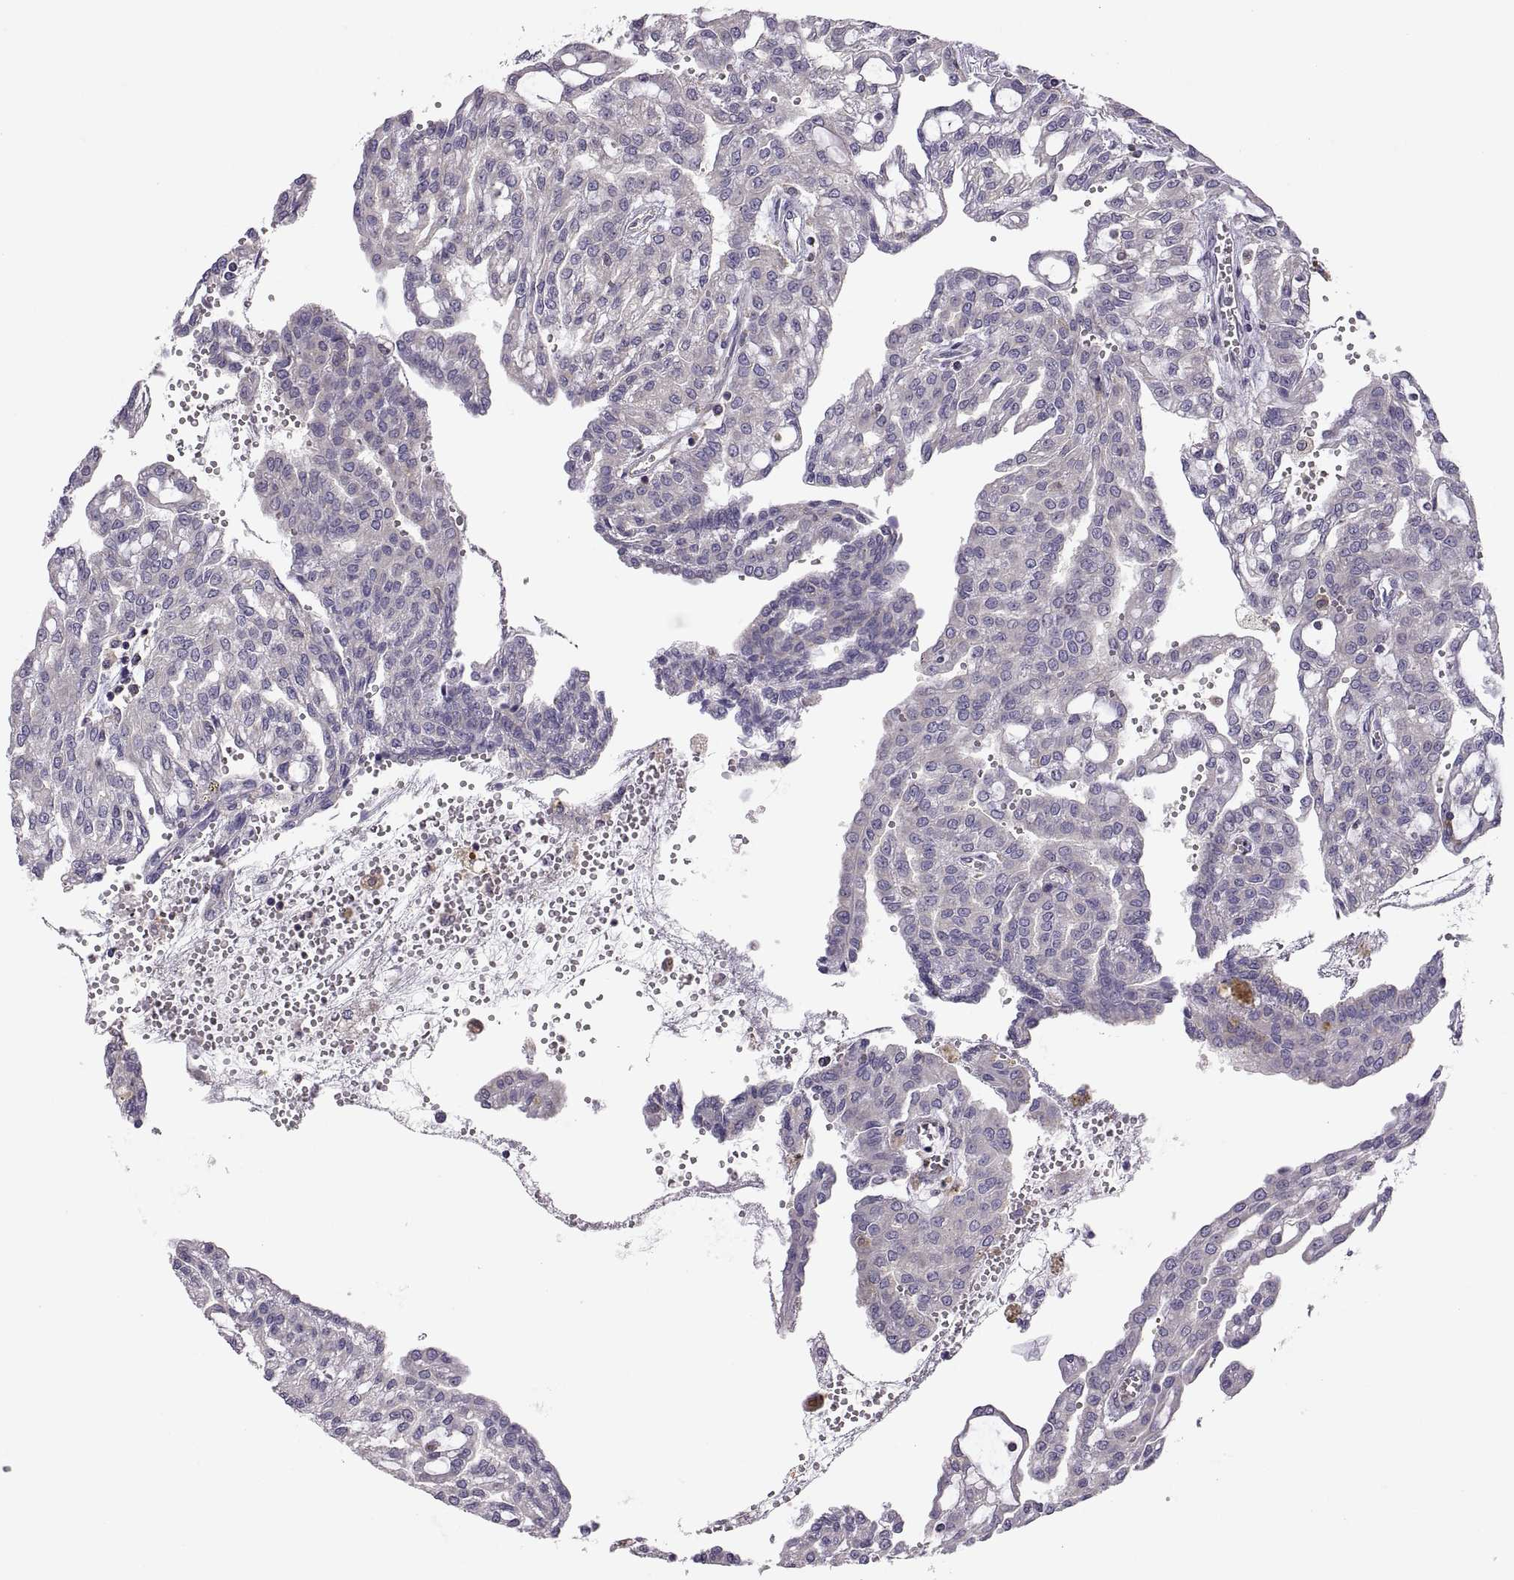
{"staining": {"intensity": "negative", "quantity": "none", "location": "none"}, "tissue": "renal cancer", "cell_type": "Tumor cells", "image_type": "cancer", "snomed": [{"axis": "morphology", "description": "Adenocarcinoma, NOS"}, {"axis": "topography", "description": "Kidney"}], "caption": "Immunohistochemistry (IHC) micrograph of renal cancer (adenocarcinoma) stained for a protein (brown), which displays no expression in tumor cells.", "gene": "SPATA32", "patient": {"sex": "male", "age": 63}}